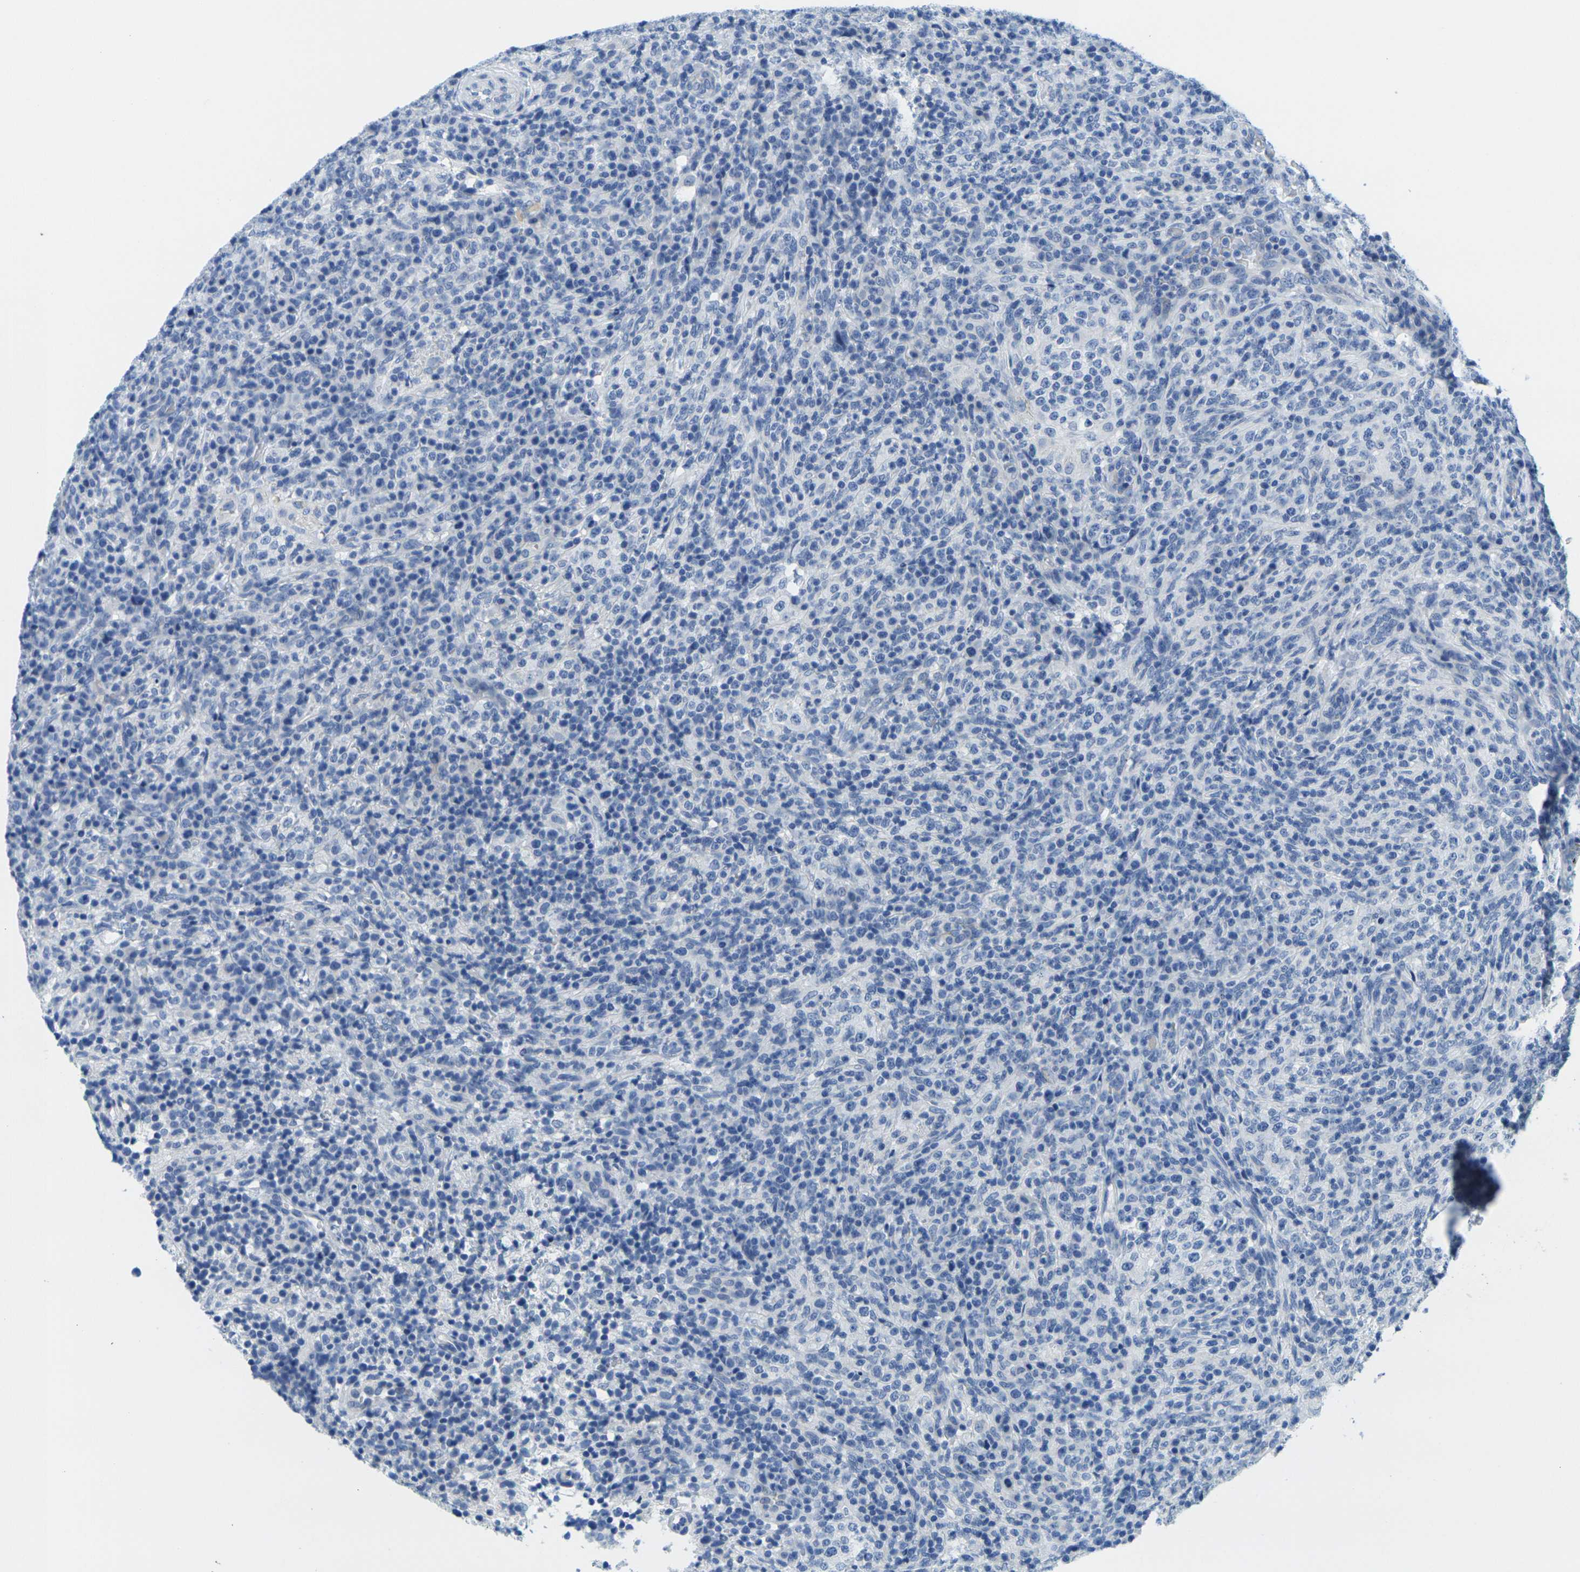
{"staining": {"intensity": "negative", "quantity": "none", "location": "none"}, "tissue": "lymphoma", "cell_type": "Tumor cells", "image_type": "cancer", "snomed": [{"axis": "morphology", "description": "Malignant lymphoma, non-Hodgkin's type, High grade"}, {"axis": "topography", "description": "Lymph node"}], "caption": "This image is of high-grade malignant lymphoma, non-Hodgkin's type stained with immunohistochemistry to label a protein in brown with the nuclei are counter-stained blue. There is no positivity in tumor cells.", "gene": "FAM3D", "patient": {"sex": "female", "age": 76}}